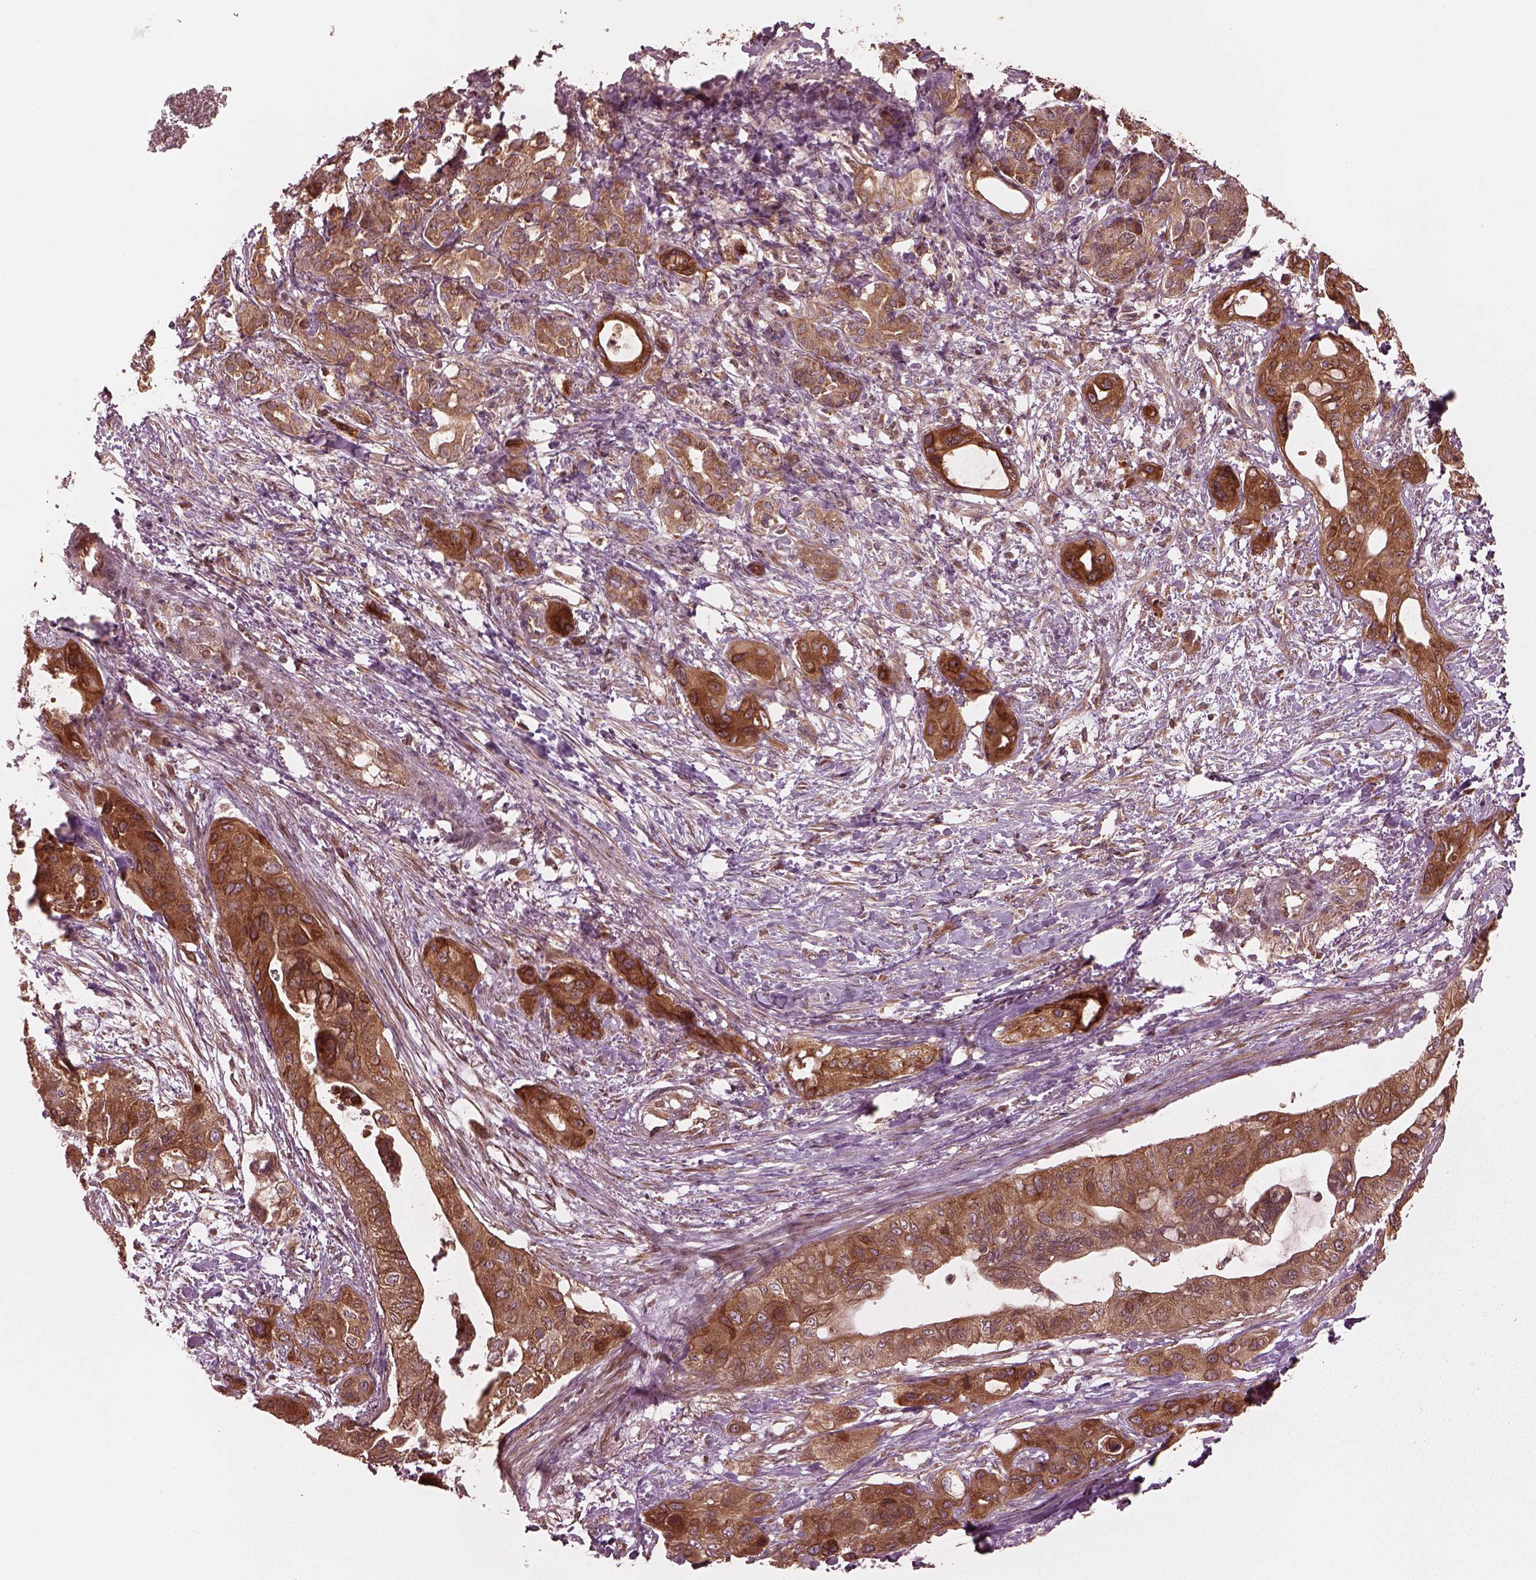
{"staining": {"intensity": "strong", "quantity": ">75%", "location": "cytoplasmic/membranous"}, "tissue": "pancreatic cancer", "cell_type": "Tumor cells", "image_type": "cancer", "snomed": [{"axis": "morphology", "description": "Adenocarcinoma, NOS"}, {"axis": "topography", "description": "Pancreas"}], "caption": "A photomicrograph of human pancreatic cancer (adenocarcinoma) stained for a protein shows strong cytoplasmic/membranous brown staining in tumor cells.", "gene": "PIK3R2", "patient": {"sex": "male", "age": 71}}